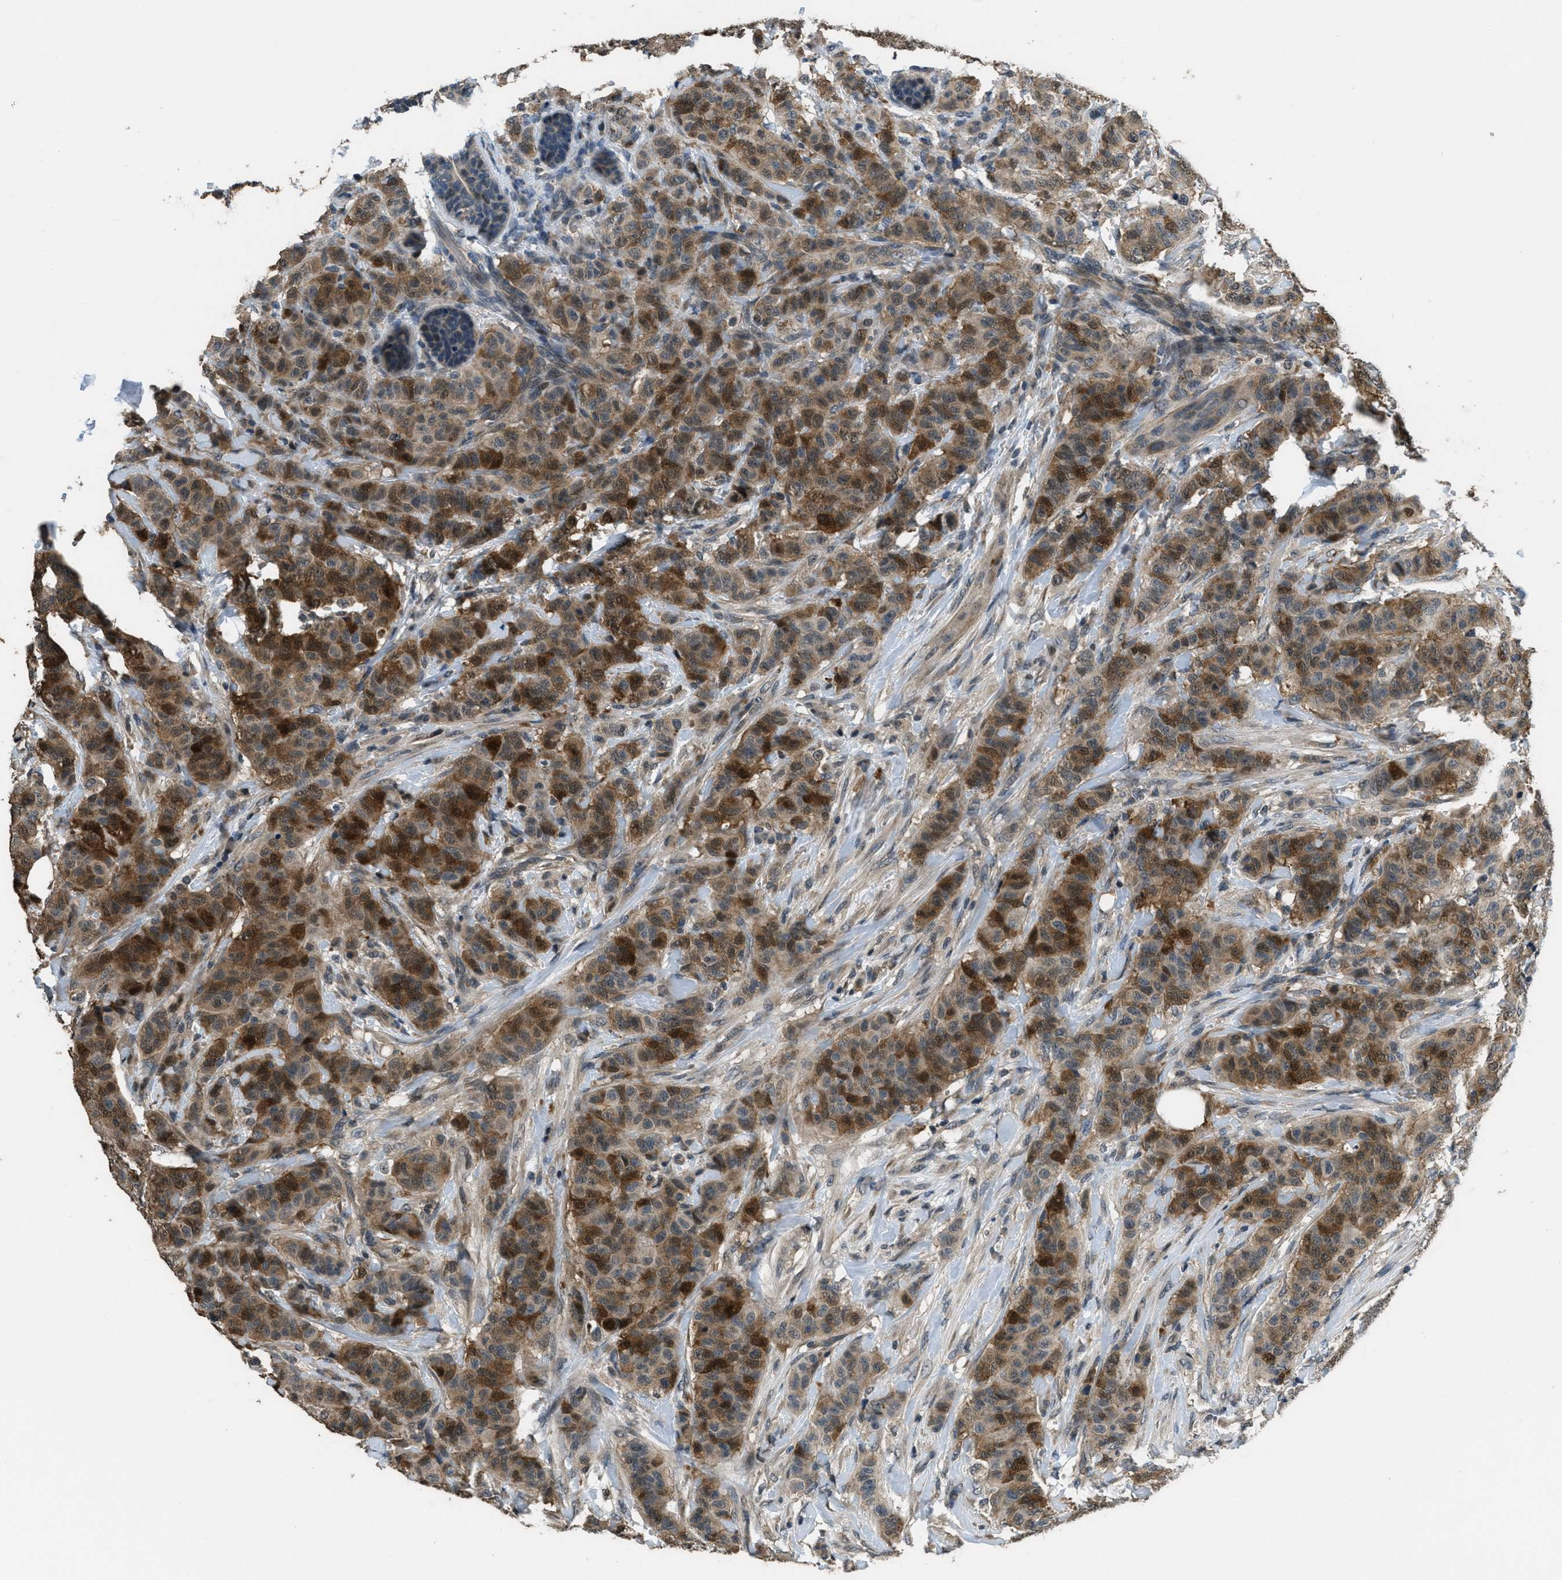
{"staining": {"intensity": "moderate", "quantity": ">75%", "location": "cytoplasmic/membranous"}, "tissue": "breast cancer", "cell_type": "Tumor cells", "image_type": "cancer", "snomed": [{"axis": "morphology", "description": "Normal tissue, NOS"}, {"axis": "morphology", "description": "Duct carcinoma"}, {"axis": "topography", "description": "Breast"}], "caption": "High-power microscopy captured an IHC micrograph of breast cancer (intraductal carcinoma), revealing moderate cytoplasmic/membranous expression in about >75% of tumor cells. (DAB IHC with brightfield microscopy, high magnification).", "gene": "NAT1", "patient": {"sex": "female", "age": 40}}